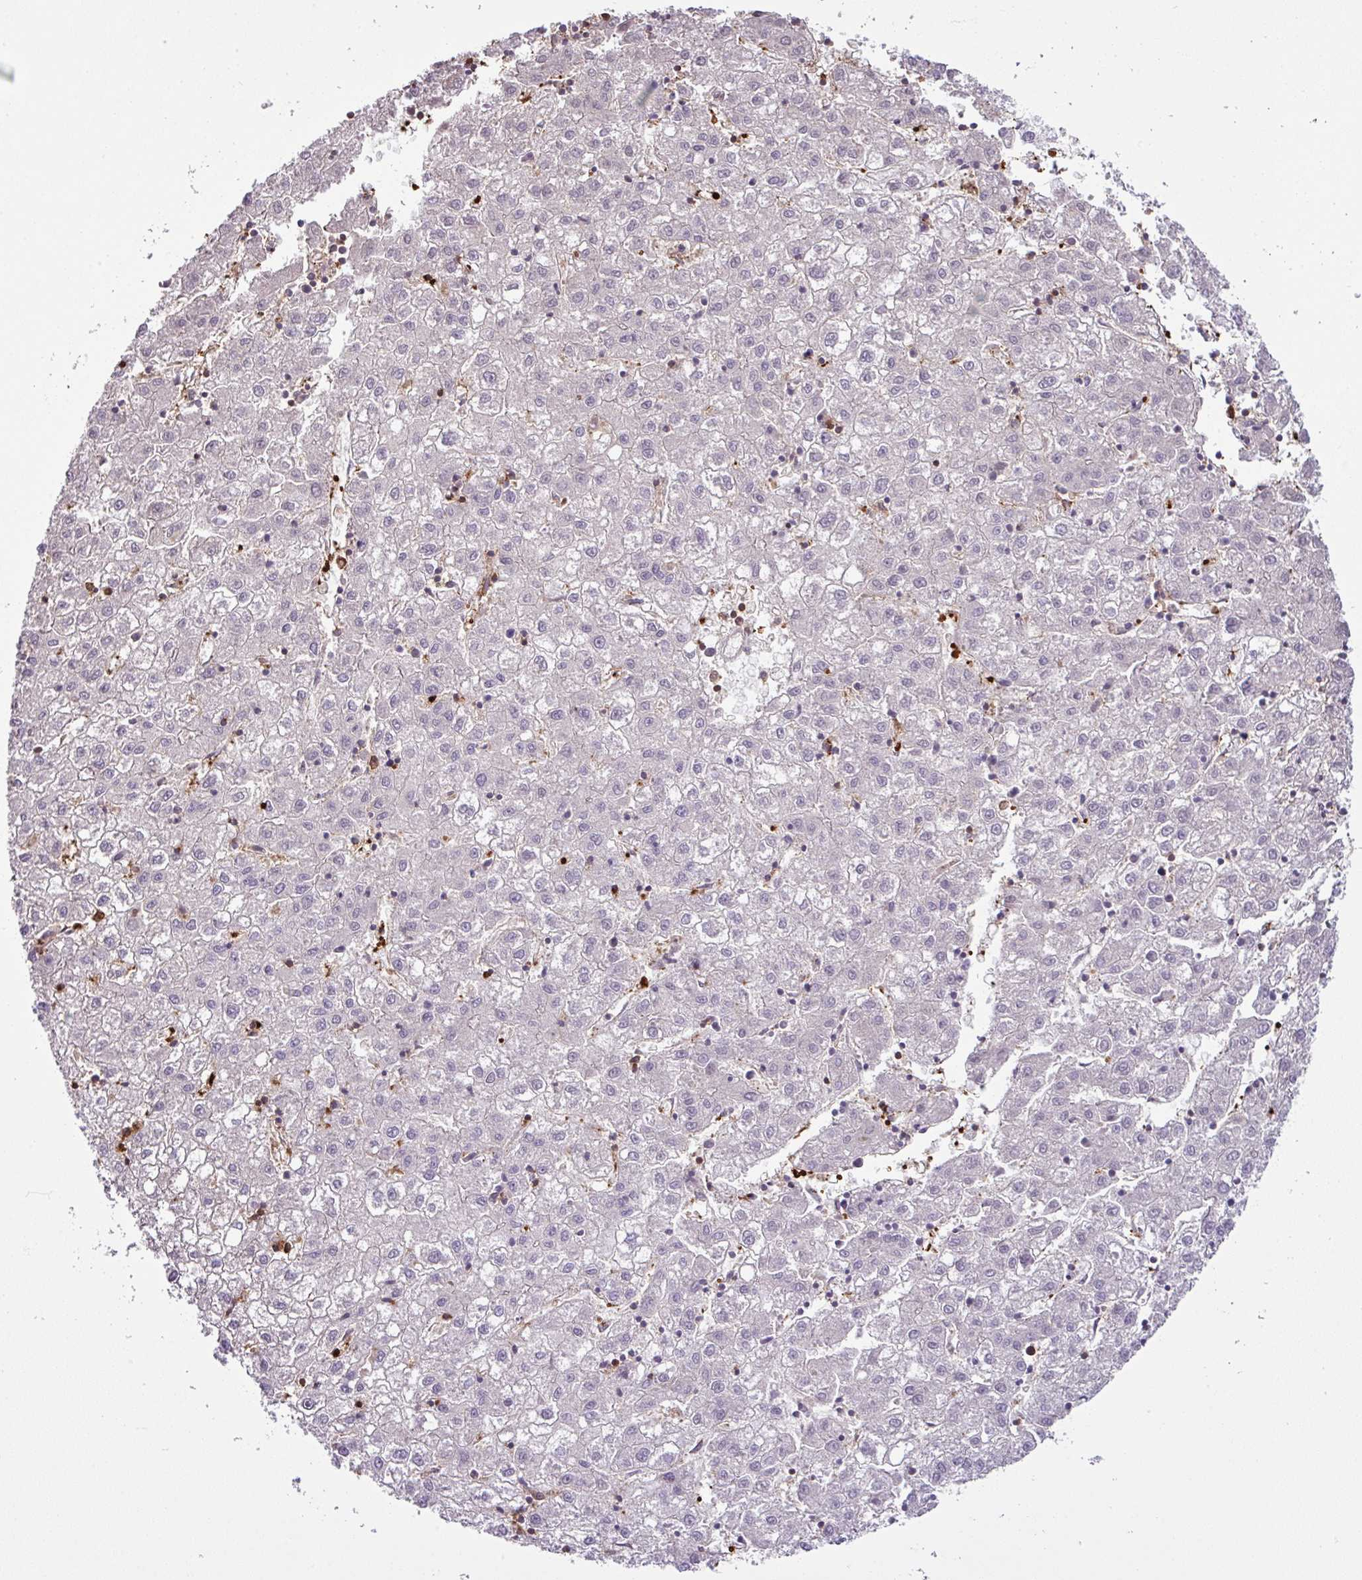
{"staining": {"intensity": "negative", "quantity": "none", "location": "none"}, "tissue": "liver cancer", "cell_type": "Tumor cells", "image_type": "cancer", "snomed": [{"axis": "morphology", "description": "Carcinoma, Hepatocellular, NOS"}, {"axis": "topography", "description": "Liver"}], "caption": "Liver hepatocellular carcinoma was stained to show a protein in brown. There is no significant staining in tumor cells. The staining is performed using DAB (3,3'-diaminobenzidine) brown chromogen with nuclei counter-stained in using hematoxylin.", "gene": "PGAP6", "patient": {"sex": "male", "age": 72}}